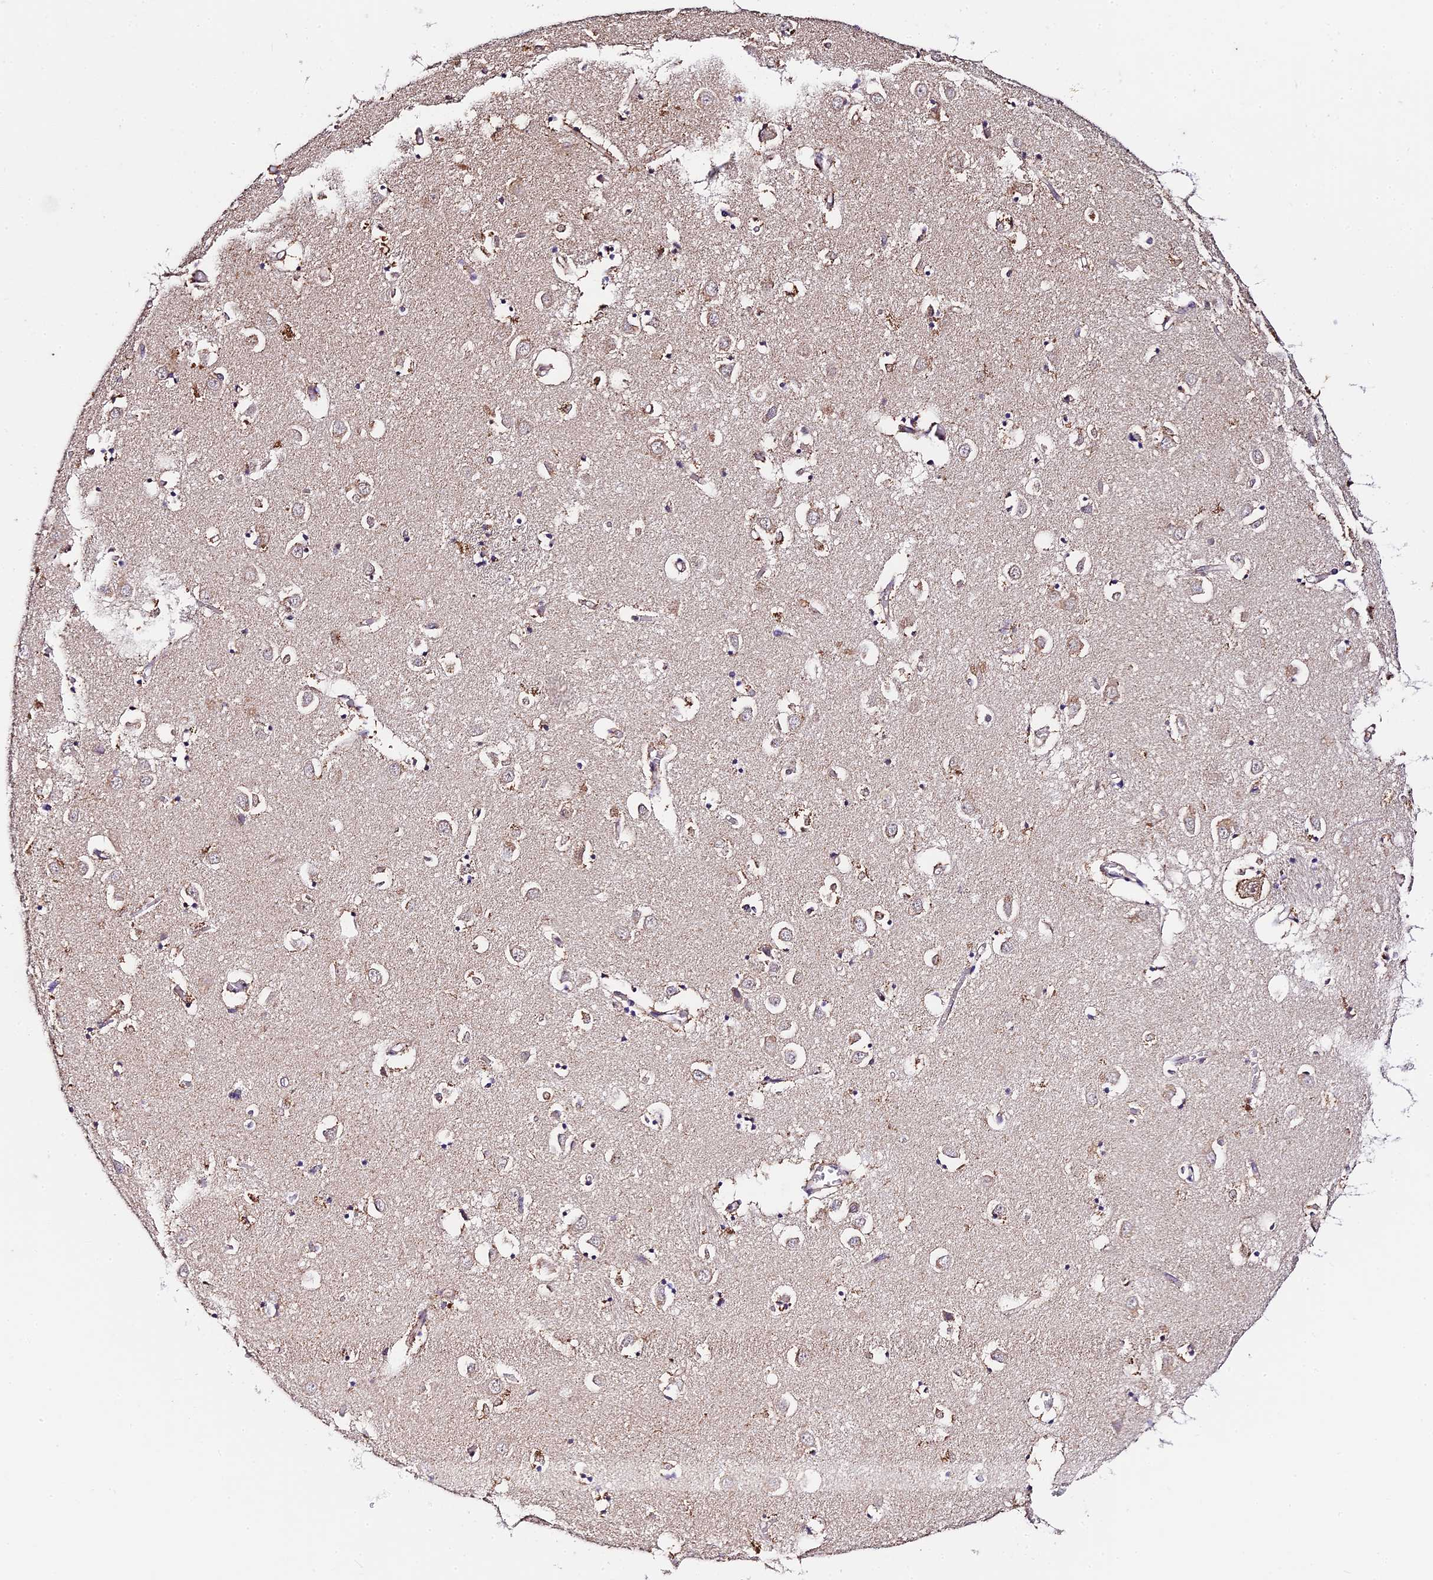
{"staining": {"intensity": "moderate", "quantity": "<25%", "location": "cytoplasmic/membranous"}, "tissue": "caudate", "cell_type": "Glial cells", "image_type": "normal", "snomed": [{"axis": "morphology", "description": "Normal tissue, NOS"}, {"axis": "topography", "description": "Lateral ventricle wall"}], "caption": "A micrograph showing moderate cytoplasmic/membranous staining in approximately <25% of glial cells in benign caudate, as visualized by brown immunohistochemical staining.", "gene": "C3orf20", "patient": {"sex": "male", "age": 70}}